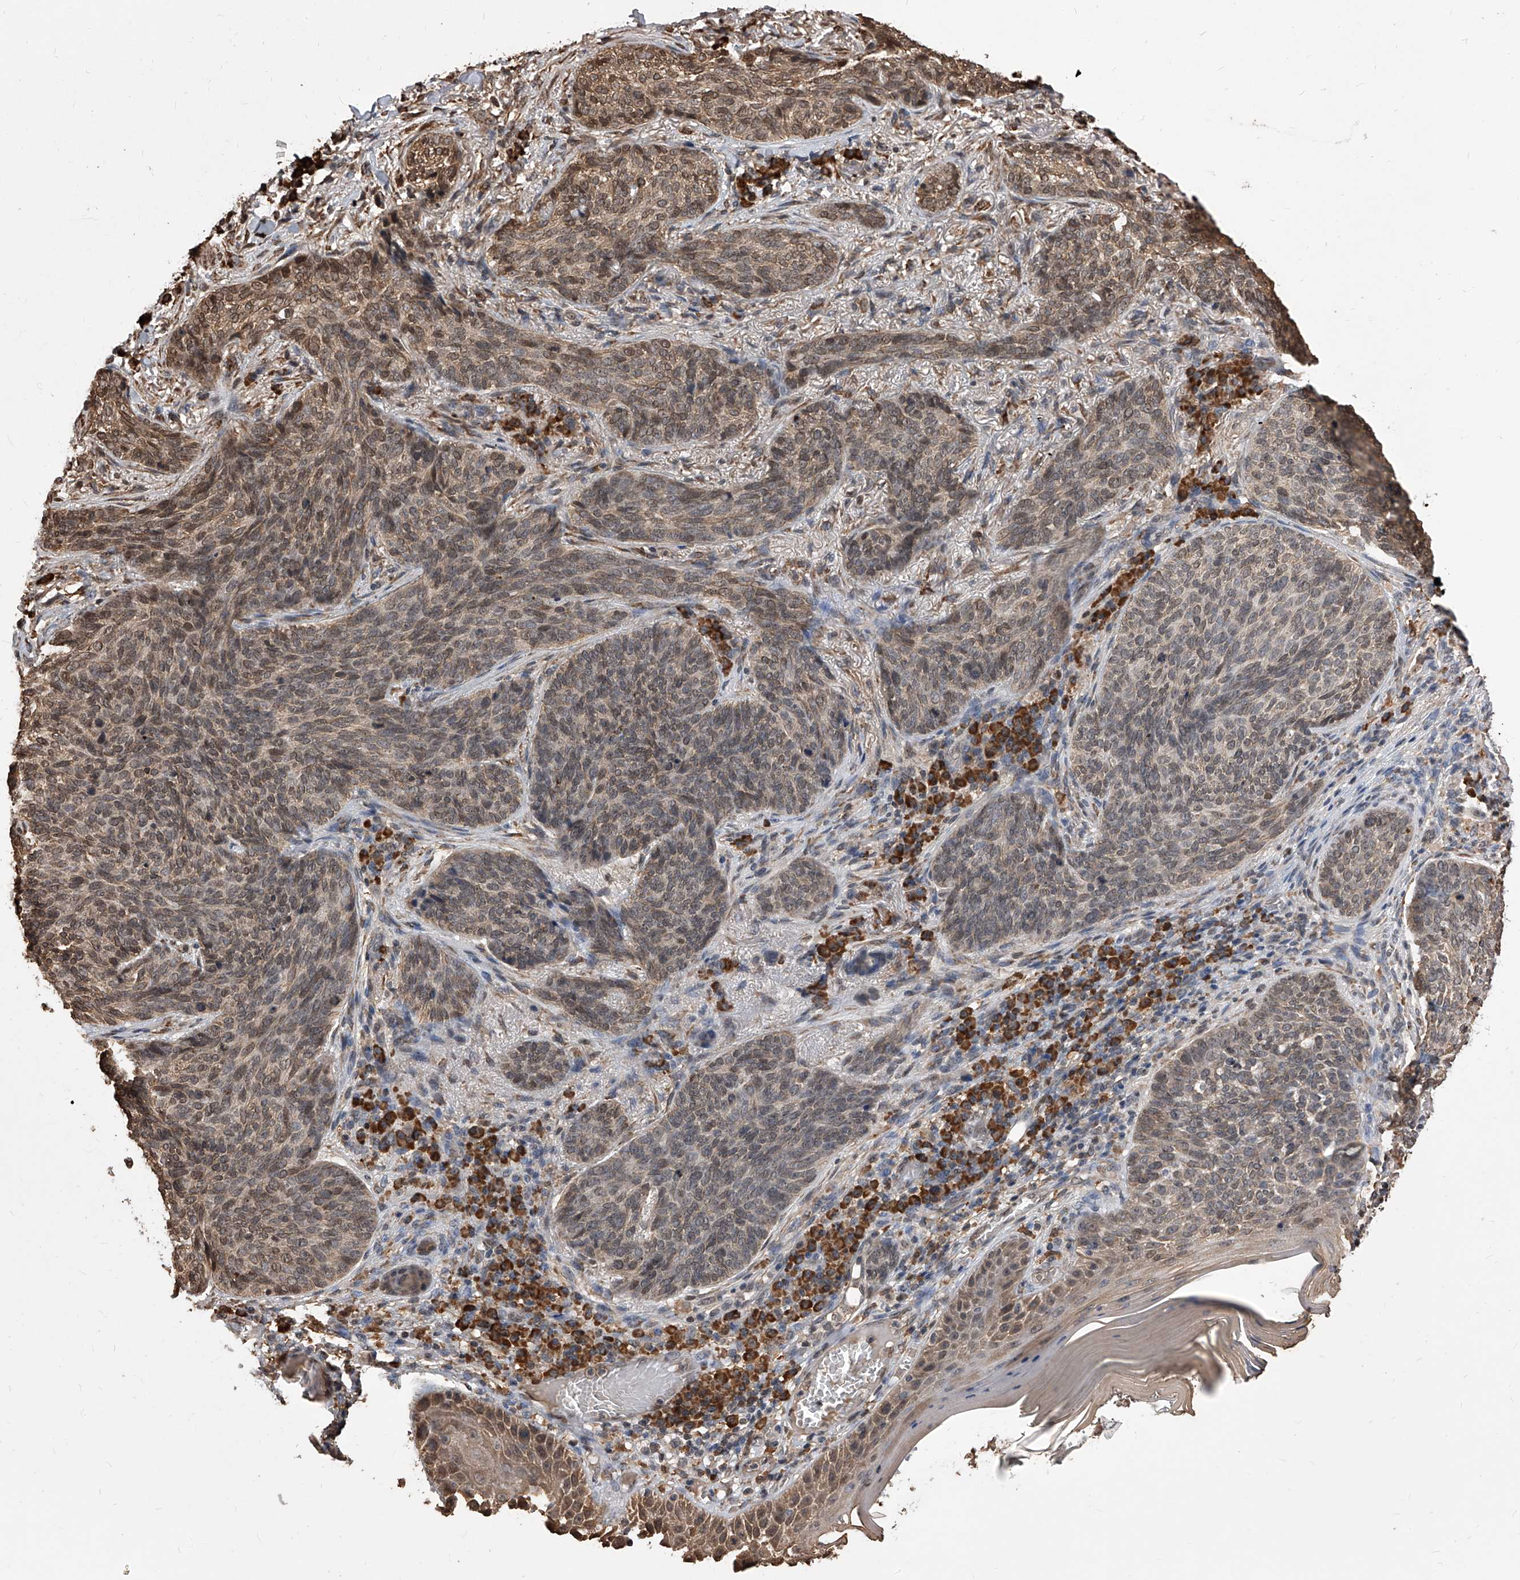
{"staining": {"intensity": "moderate", "quantity": "25%-75%", "location": "cytoplasmic/membranous,nuclear"}, "tissue": "skin cancer", "cell_type": "Tumor cells", "image_type": "cancer", "snomed": [{"axis": "morphology", "description": "Basal cell carcinoma"}, {"axis": "topography", "description": "Skin"}], "caption": "Immunohistochemical staining of human skin cancer demonstrates moderate cytoplasmic/membranous and nuclear protein staining in approximately 25%-75% of tumor cells.", "gene": "ID1", "patient": {"sex": "male", "age": 85}}